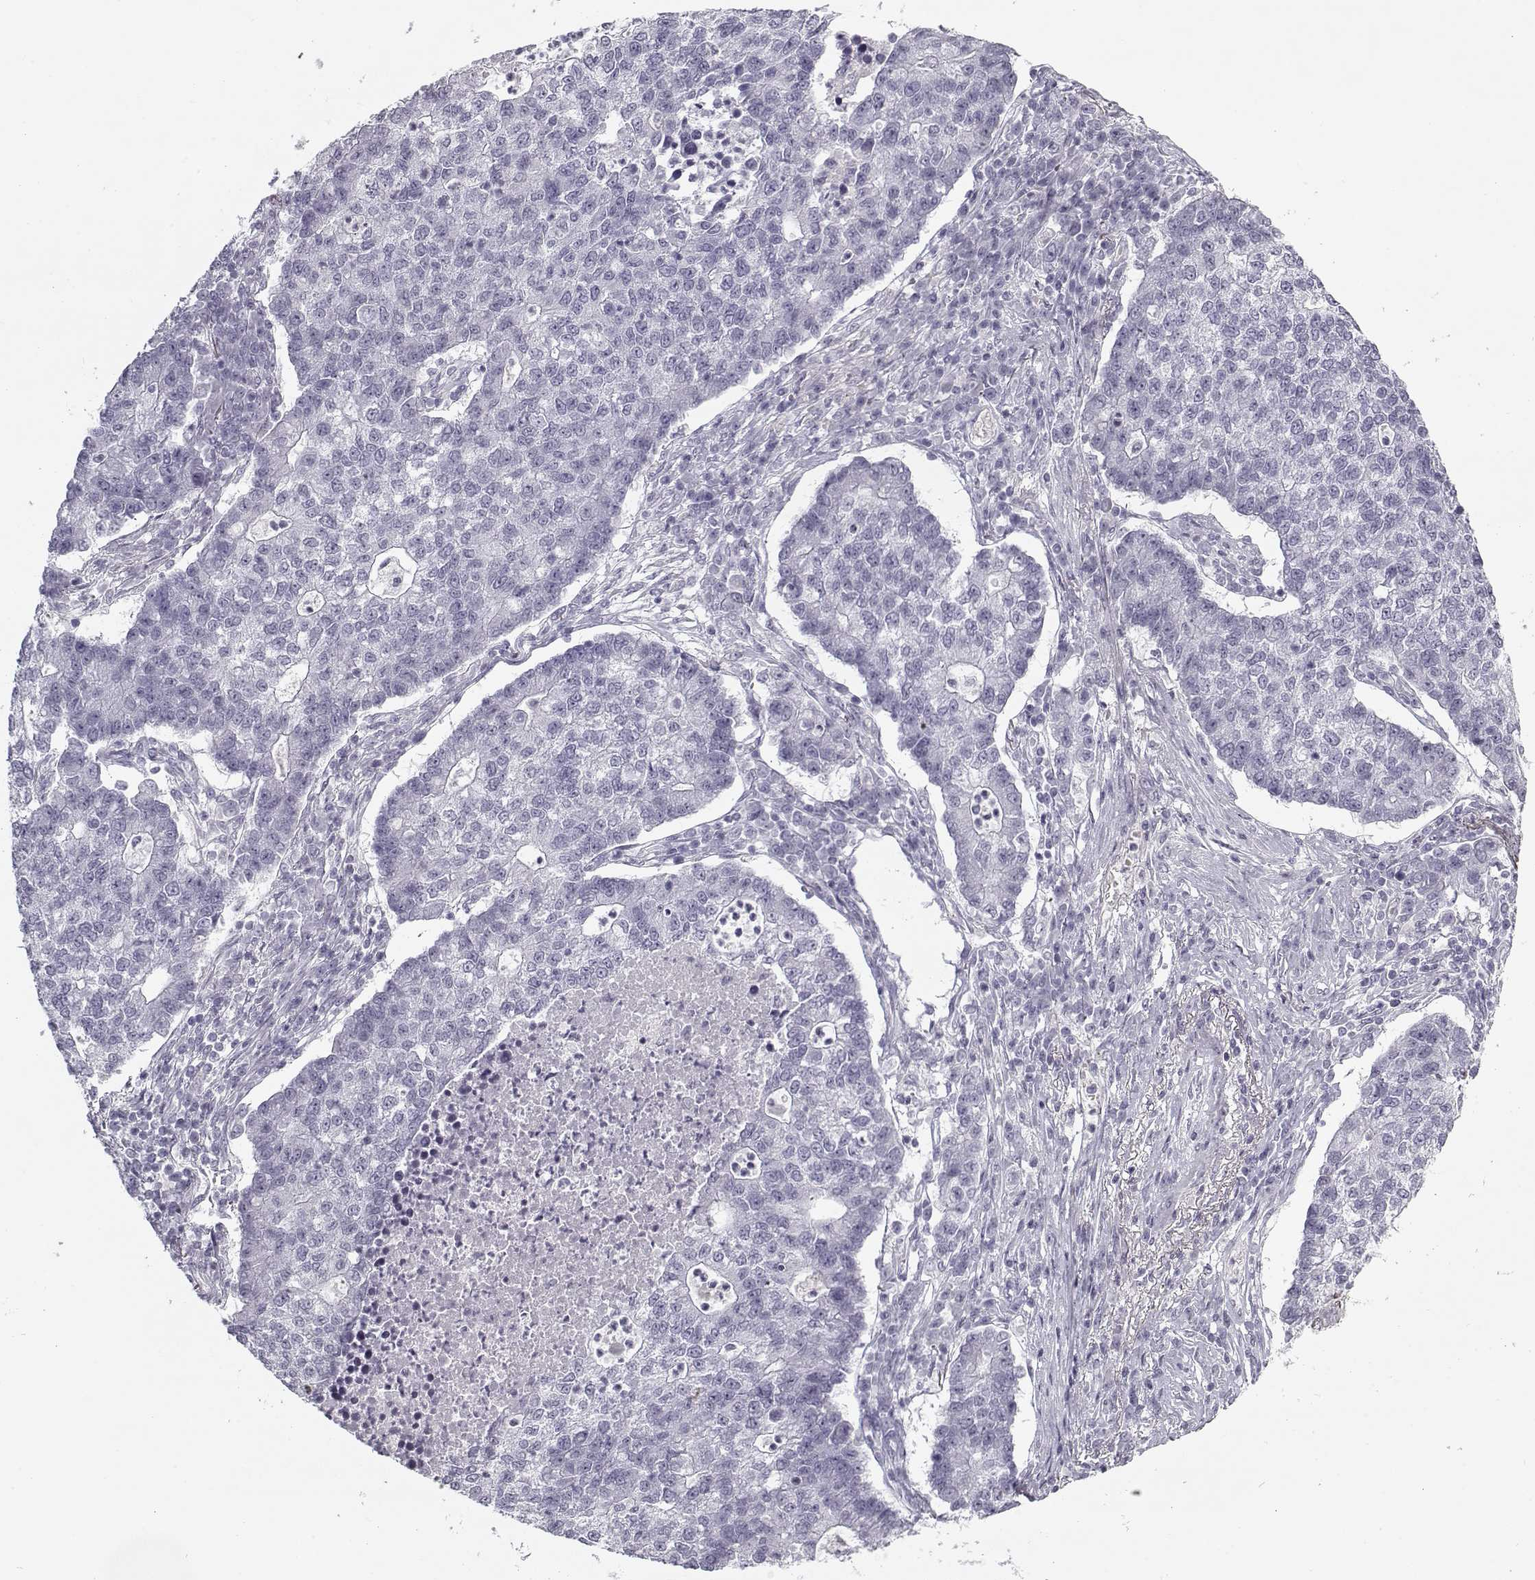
{"staining": {"intensity": "negative", "quantity": "none", "location": "none"}, "tissue": "lung cancer", "cell_type": "Tumor cells", "image_type": "cancer", "snomed": [{"axis": "morphology", "description": "Adenocarcinoma, NOS"}, {"axis": "topography", "description": "Lung"}], "caption": "Immunohistochemistry (IHC) photomicrograph of neoplastic tissue: human lung cancer (adenocarcinoma) stained with DAB reveals no significant protein positivity in tumor cells.", "gene": "SNCA", "patient": {"sex": "male", "age": 57}}